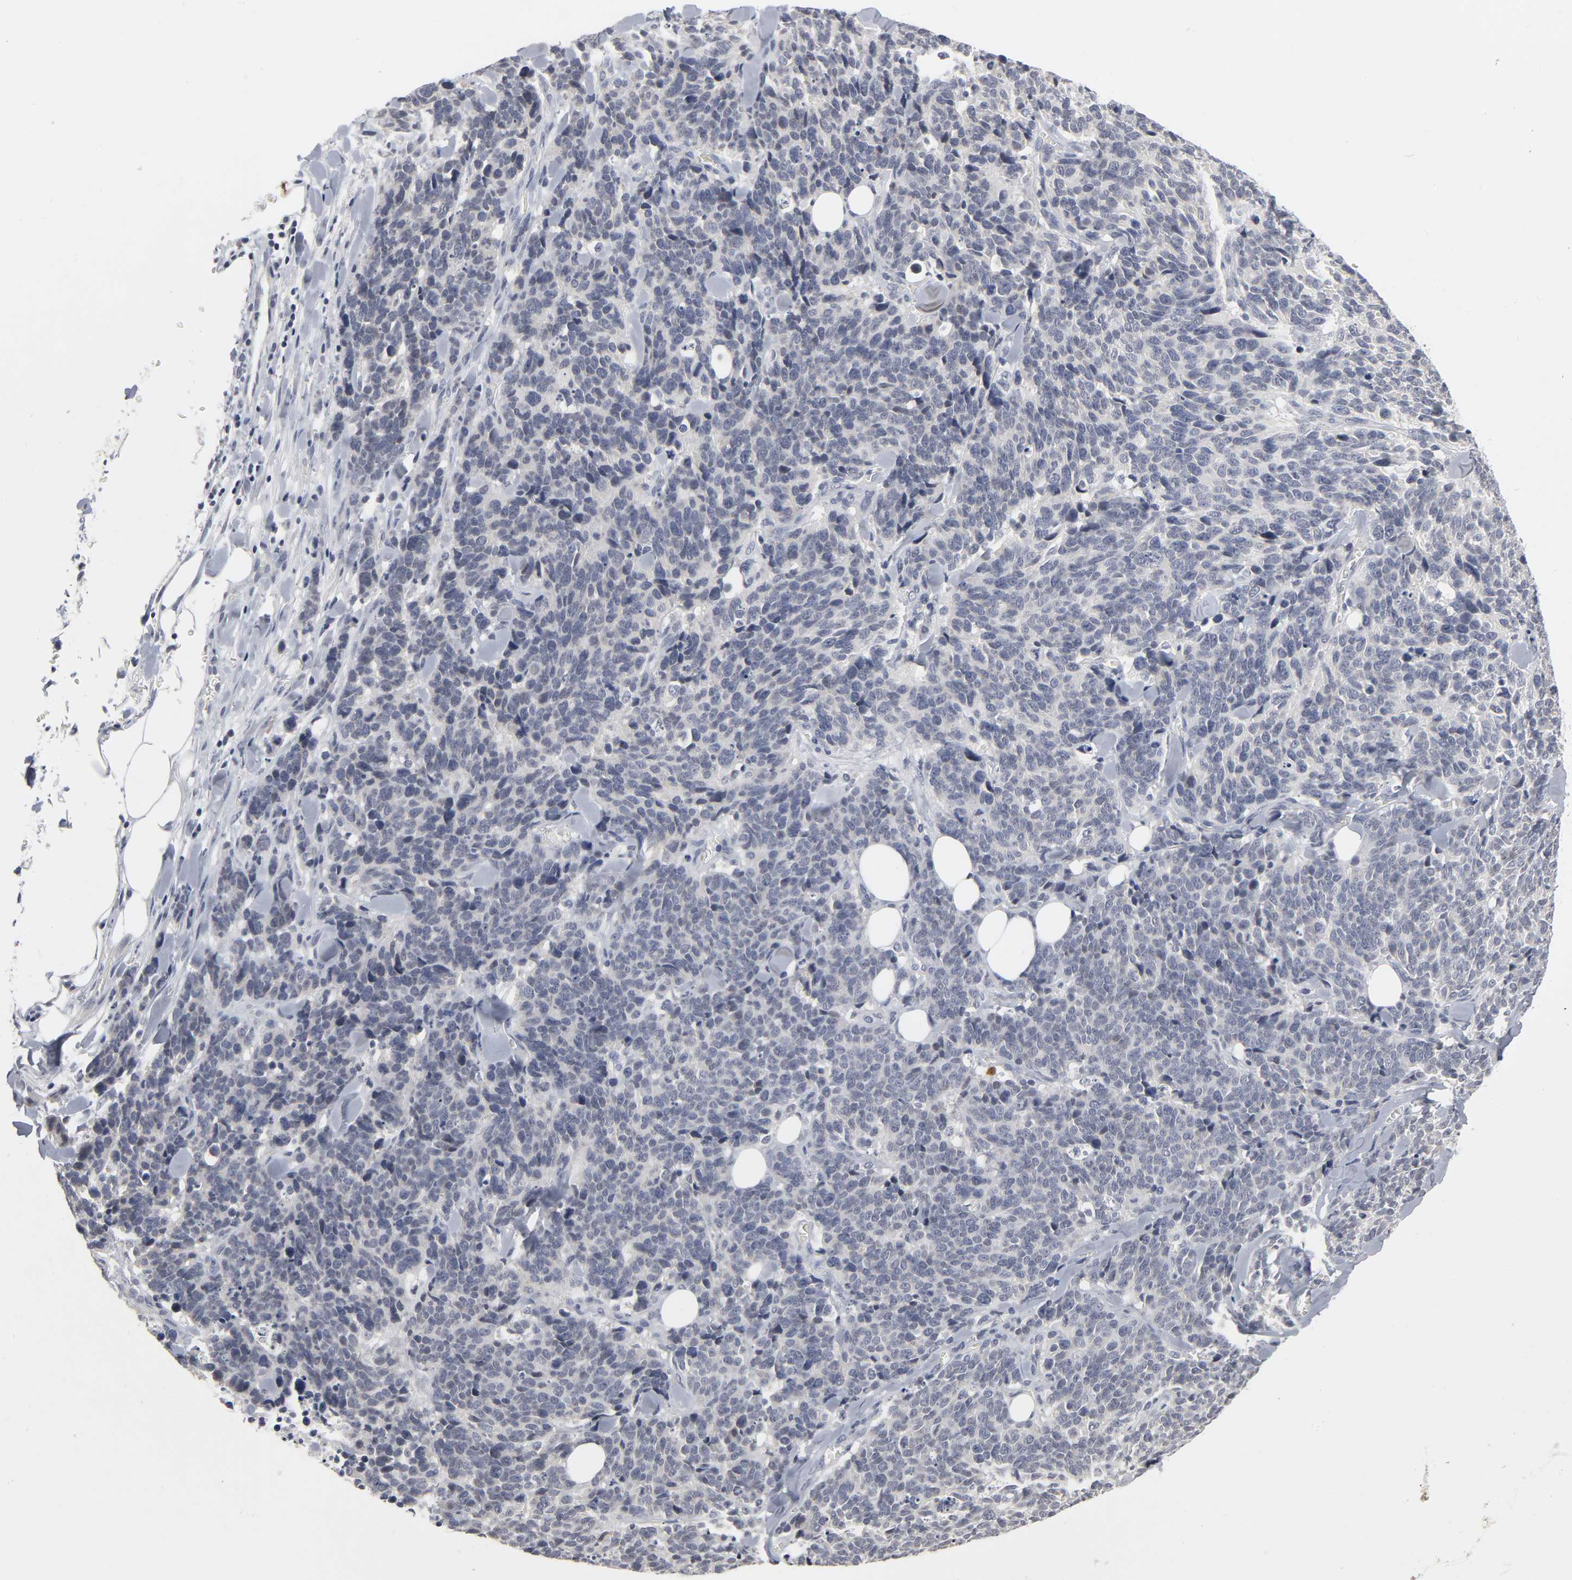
{"staining": {"intensity": "negative", "quantity": "none", "location": "none"}, "tissue": "lung cancer", "cell_type": "Tumor cells", "image_type": "cancer", "snomed": [{"axis": "morphology", "description": "Neoplasm, malignant, NOS"}, {"axis": "topography", "description": "Lung"}], "caption": "Tumor cells show no significant positivity in lung cancer.", "gene": "TCAP", "patient": {"sex": "female", "age": 58}}